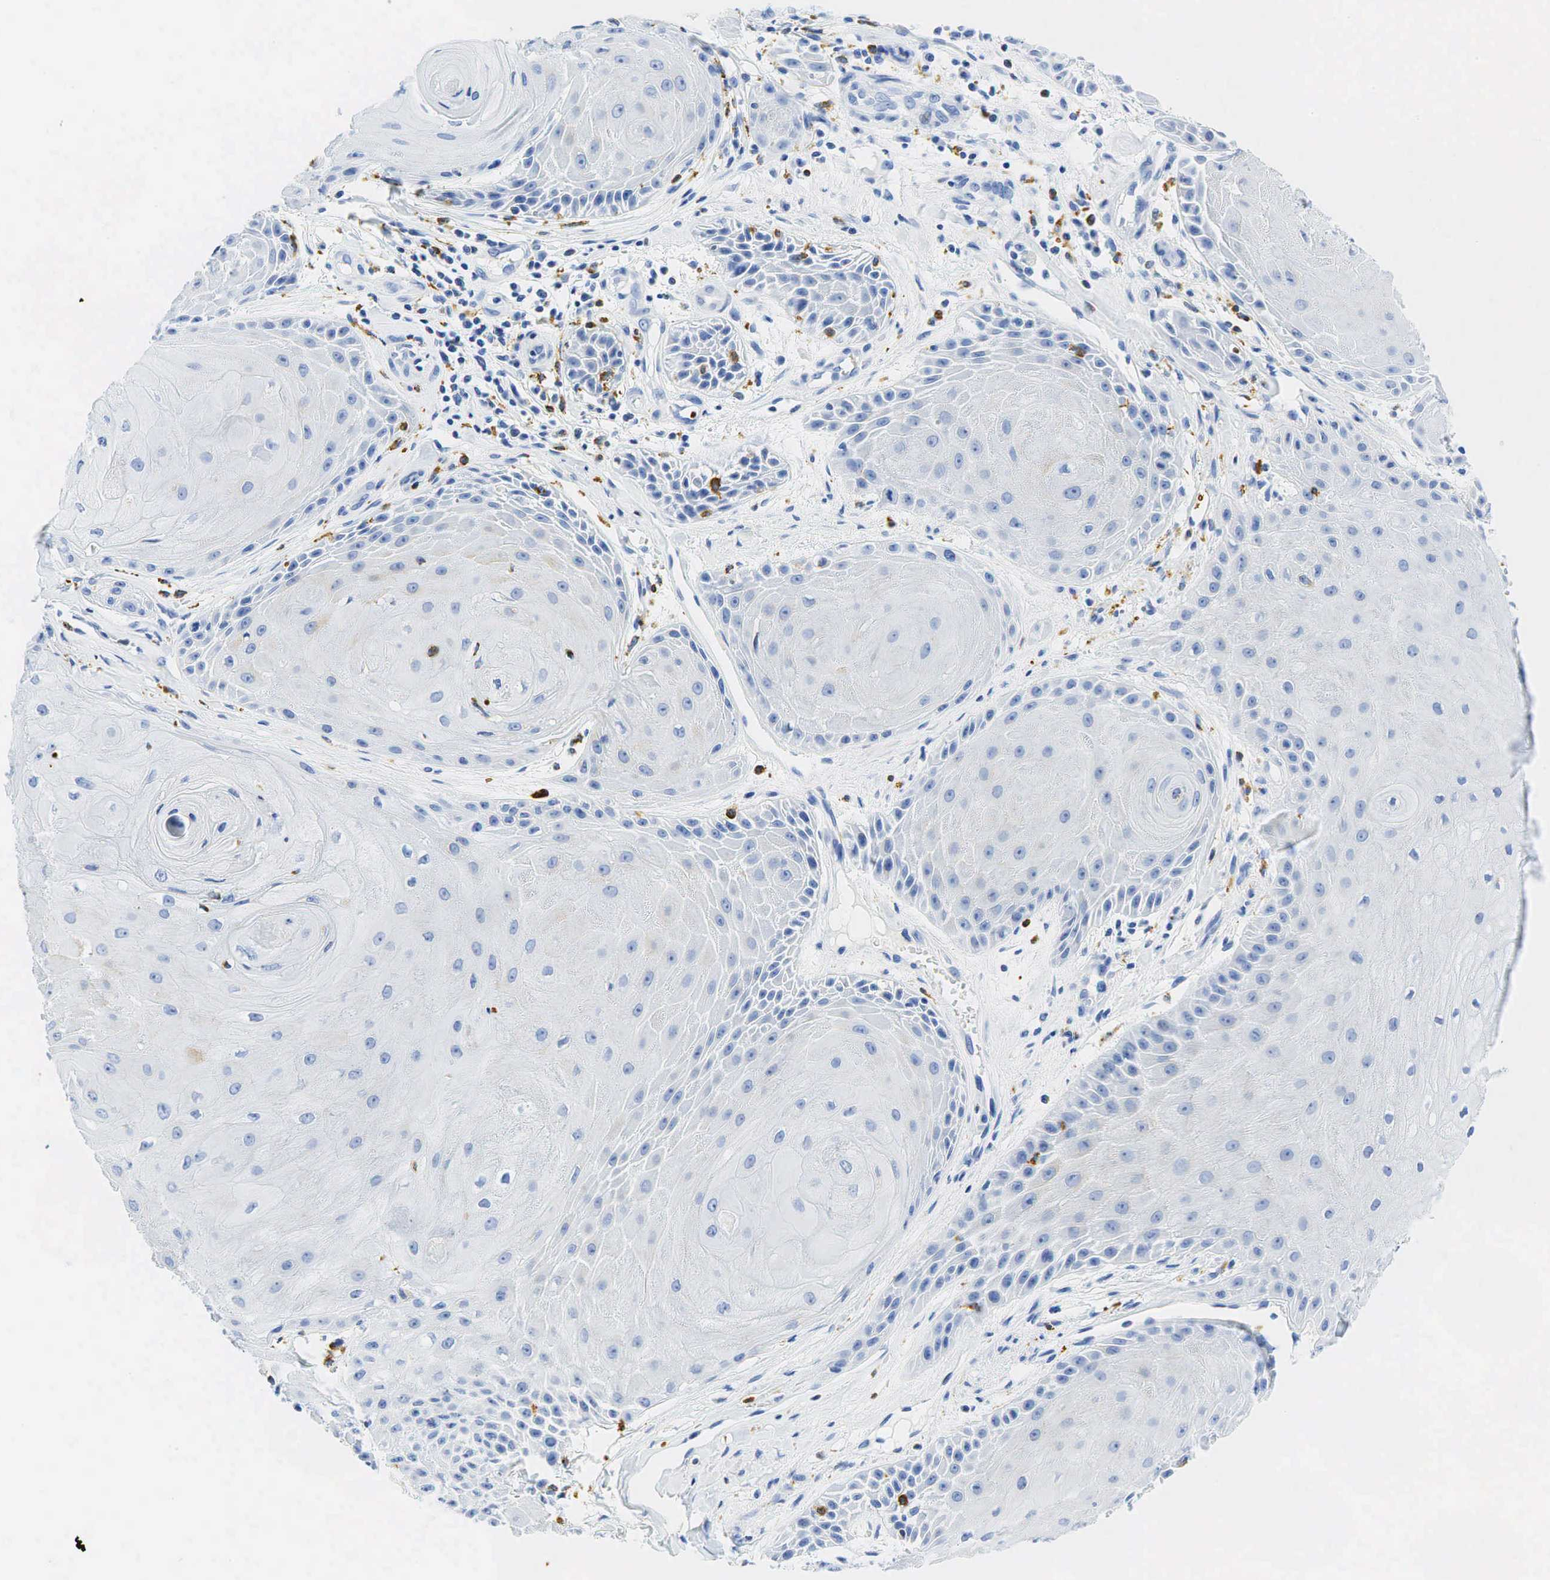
{"staining": {"intensity": "negative", "quantity": "none", "location": "none"}, "tissue": "skin cancer", "cell_type": "Tumor cells", "image_type": "cancer", "snomed": [{"axis": "morphology", "description": "Squamous cell carcinoma, NOS"}, {"axis": "topography", "description": "Skin"}], "caption": "Protein analysis of squamous cell carcinoma (skin) displays no significant expression in tumor cells. (DAB immunohistochemistry (IHC), high magnification).", "gene": "CD68", "patient": {"sex": "male", "age": 57}}